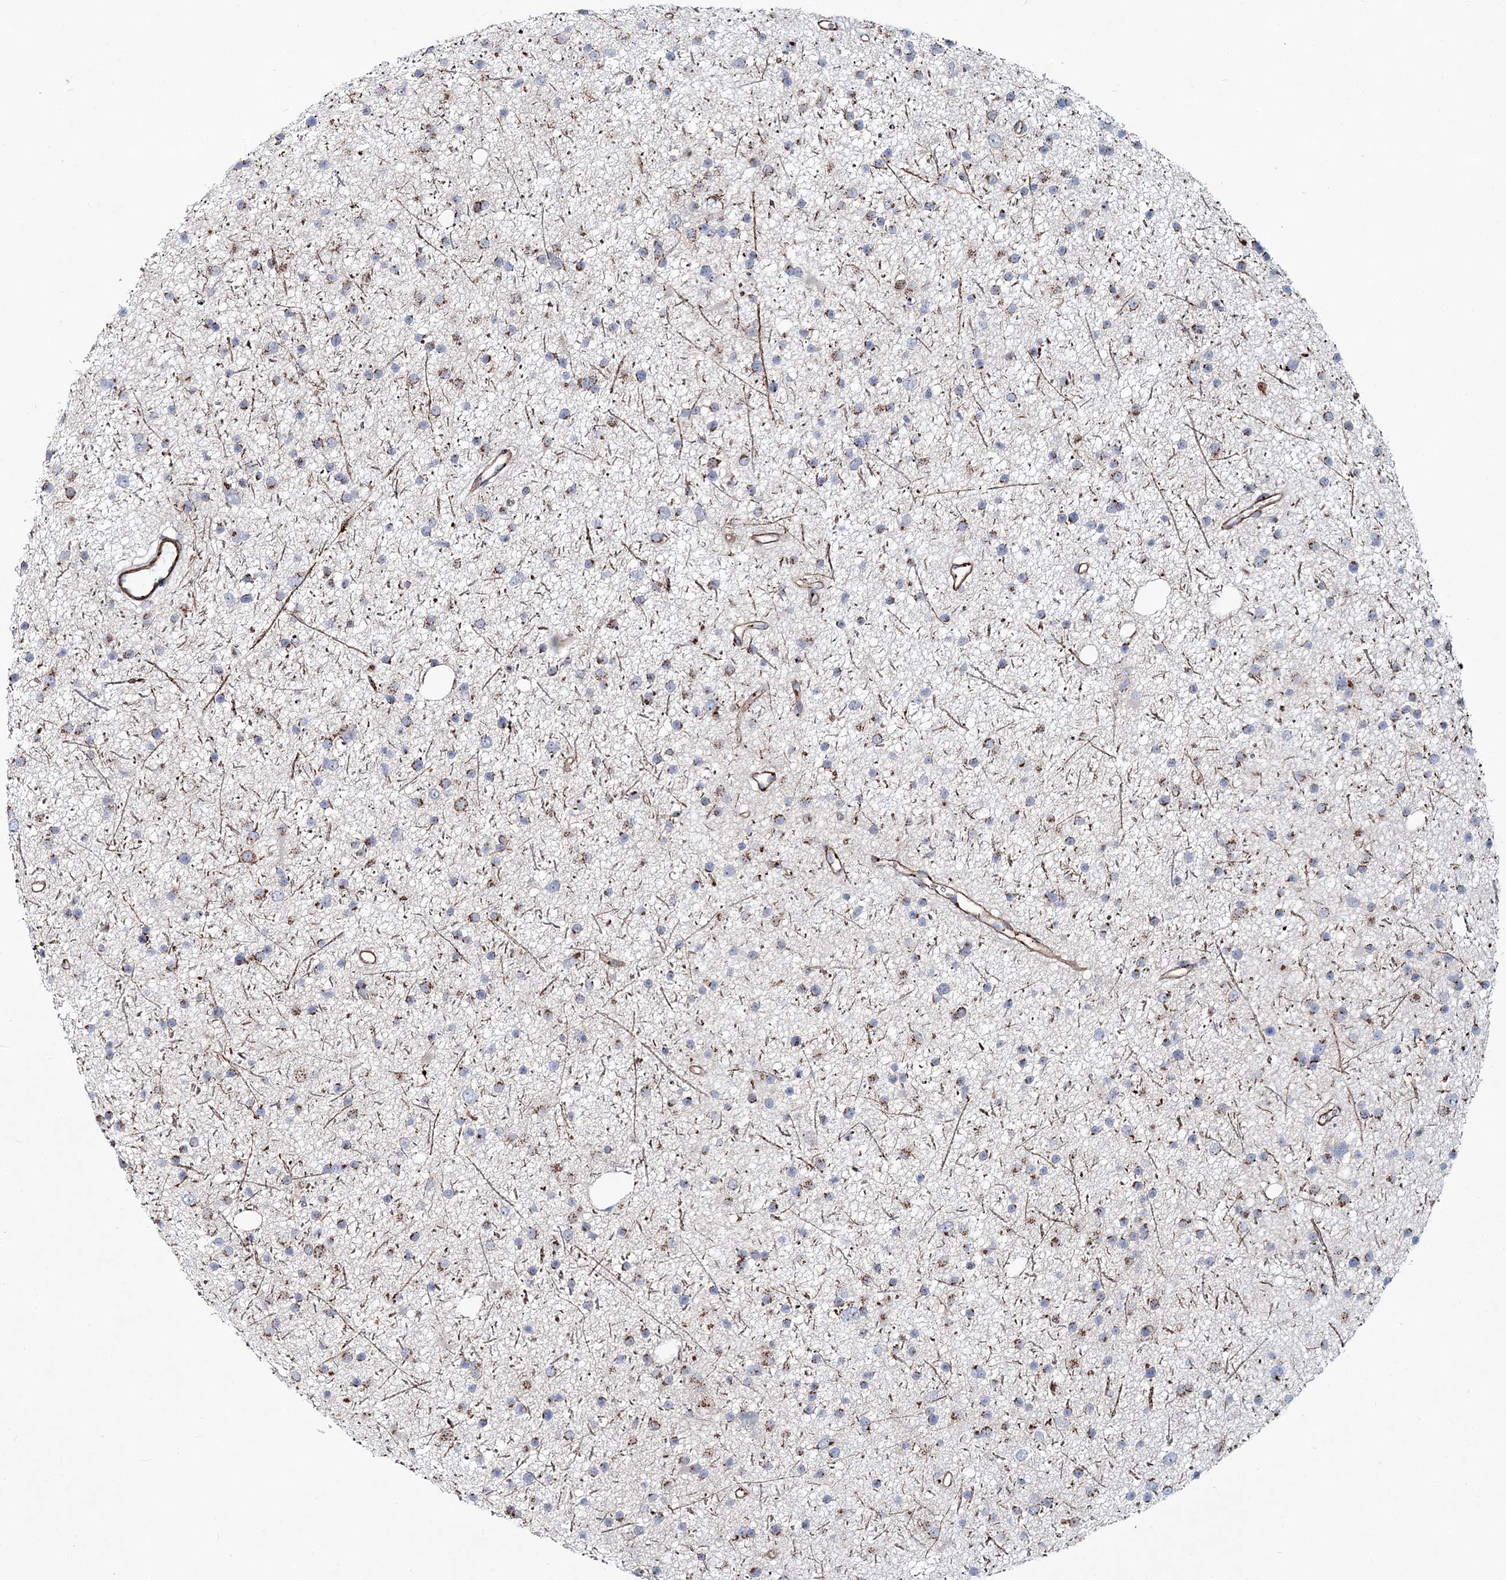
{"staining": {"intensity": "moderate", "quantity": ">75%", "location": "cytoplasmic/membranous"}, "tissue": "glioma", "cell_type": "Tumor cells", "image_type": "cancer", "snomed": [{"axis": "morphology", "description": "Glioma, malignant, Low grade"}, {"axis": "topography", "description": "Cerebral cortex"}], "caption": "DAB (3,3'-diaminobenzidine) immunohistochemical staining of human glioma exhibits moderate cytoplasmic/membranous protein positivity in about >75% of tumor cells. Immunohistochemistry (ihc) stains the protein of interest in brown and the nuclei are stained blue.", "gene": "MAN1A2", "patient": {"sex": "female", "age": 39}}